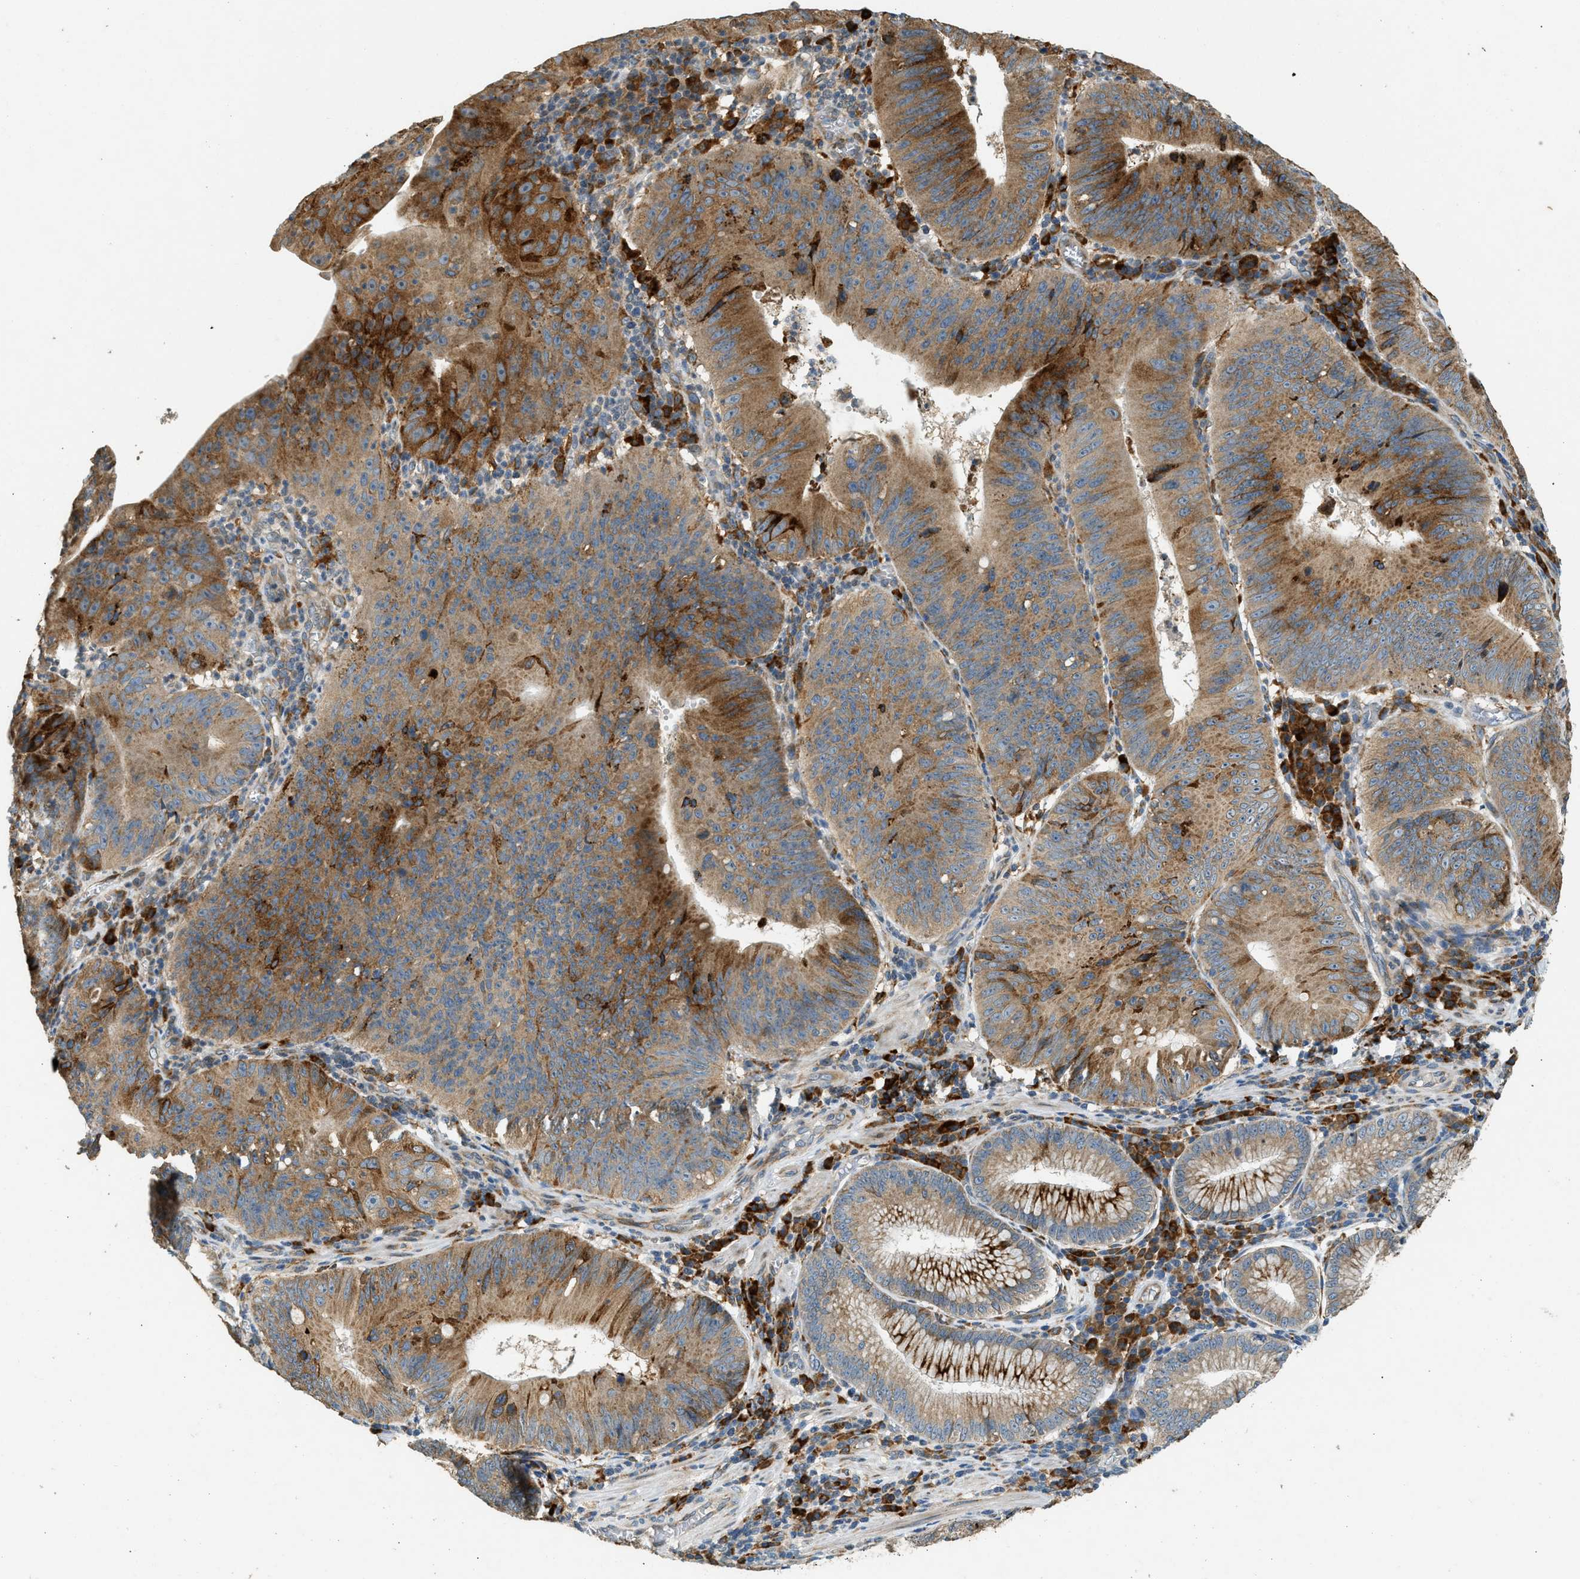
{"staining": {"intensity": "moderate", "quantity": ">75%", "location": "cytoplasmic/membranous"}, "tissue": "stomach cancer", "cell_type": "Tumor cells", "image_type": "cancer", "snomed": [{"axis": "morphology", "description": "Adenocarcinoma, NOS"}, {"axis": "topography", "description": "Stomach"}], "caption": "Adenocarcinoma (stomach) stained with immunohistochemistry (IHC) displays moderate cytoplasmic/membranous positivity in about >75% of tumor cells.", "gene": "CTSB", "patient": {"sex": "male", "age": 59}}